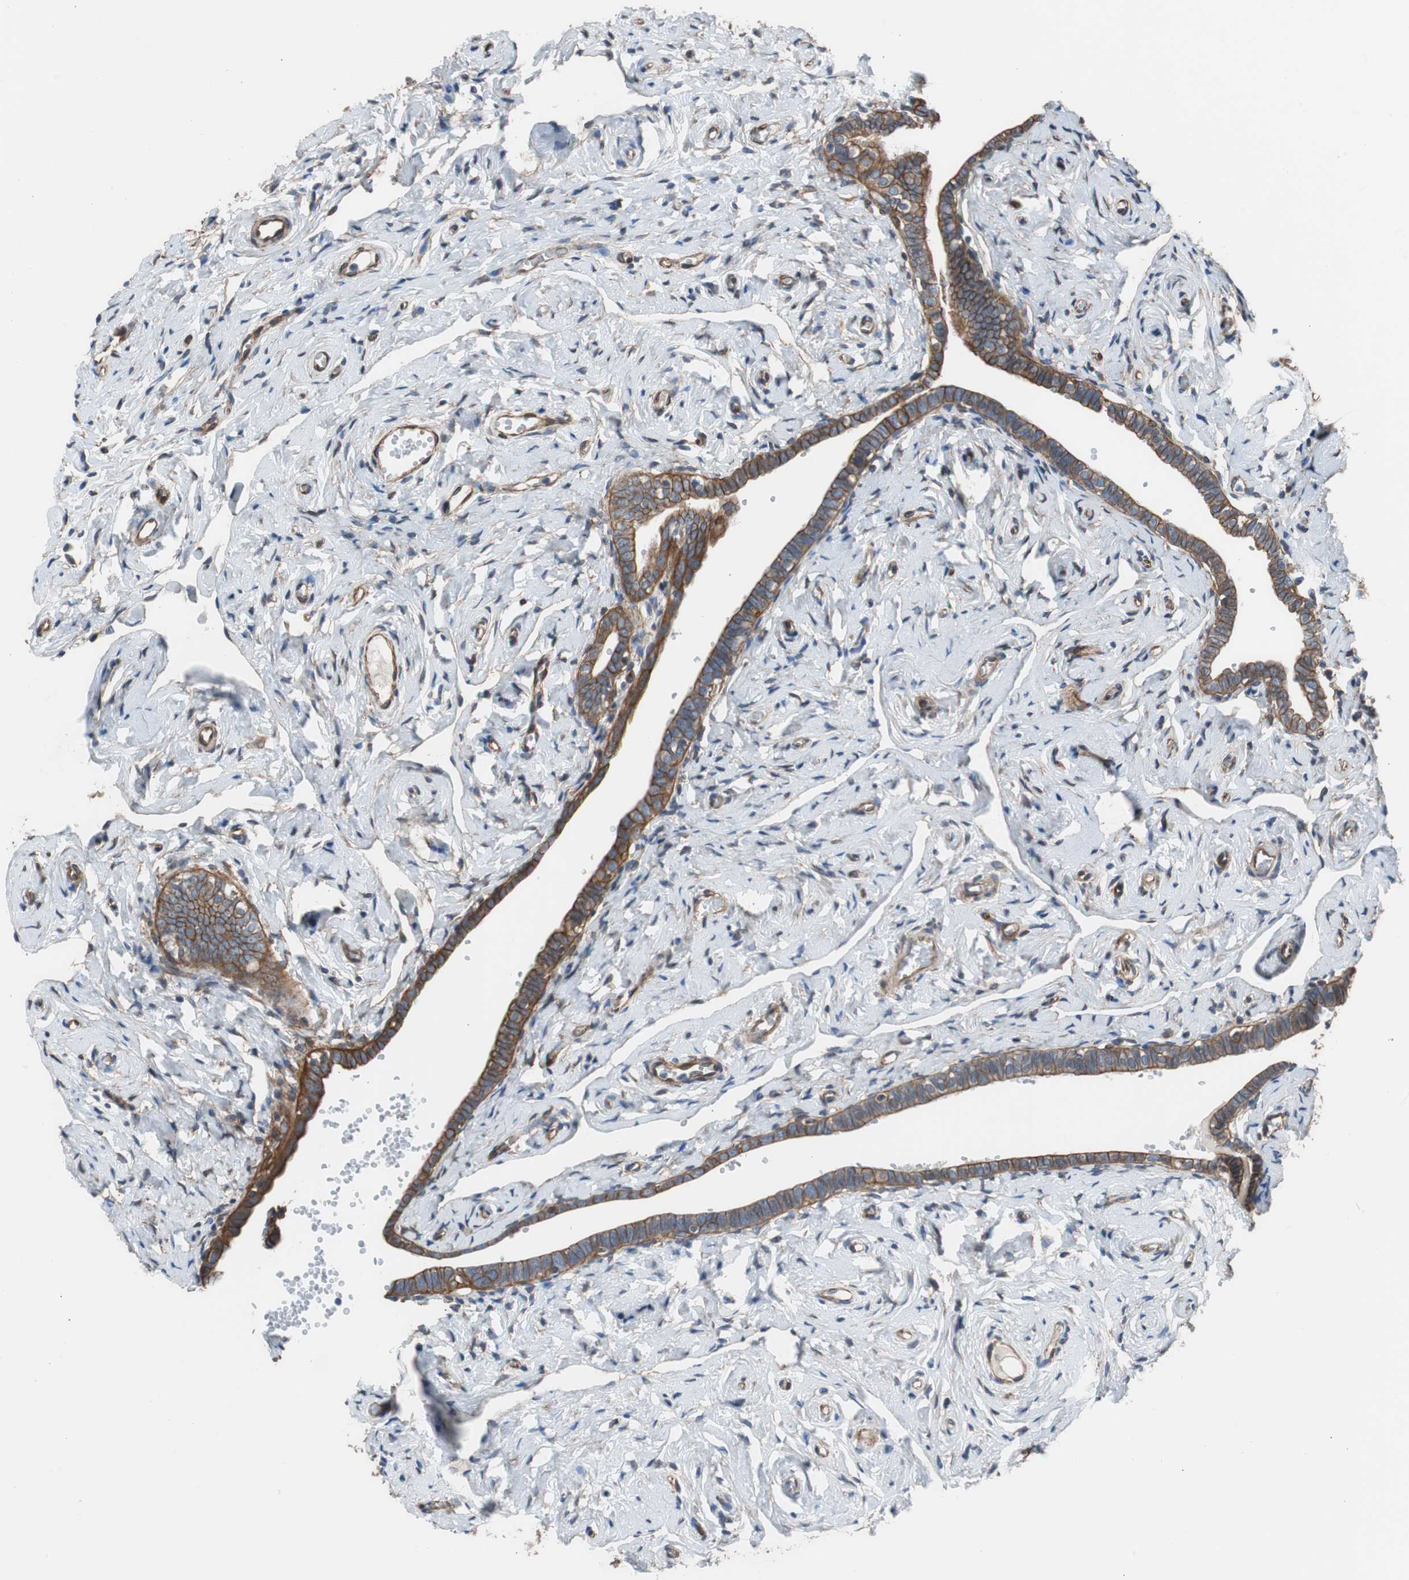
{"staining": {"intensity": "strong", "quantity": ">75%", "location": "cytoplasmic/membranous"}, "tissue": "fallopian tube", "cell_type": "Glandular cells", "image_type": "normal", "snomed": [{"axis": "morphology", "description": "Normal tissue, NOS"}, {"axis": "topography", "description": "Fallopian tube"}], "caption": "Benign fallopian tube demonstrates strong cytoplasmic/membranous staining in approximately >75% of glandular cells, visualized by immunohistochemistry. The protein of interest is stained brown, and the nuclei are stained in blue (DAB (3,3'-diaminobenzidine) IHC with brightfield microscopy, high magnification).", "gene": "KIF3B", "patient": {"sex": "female", "age": 71}}